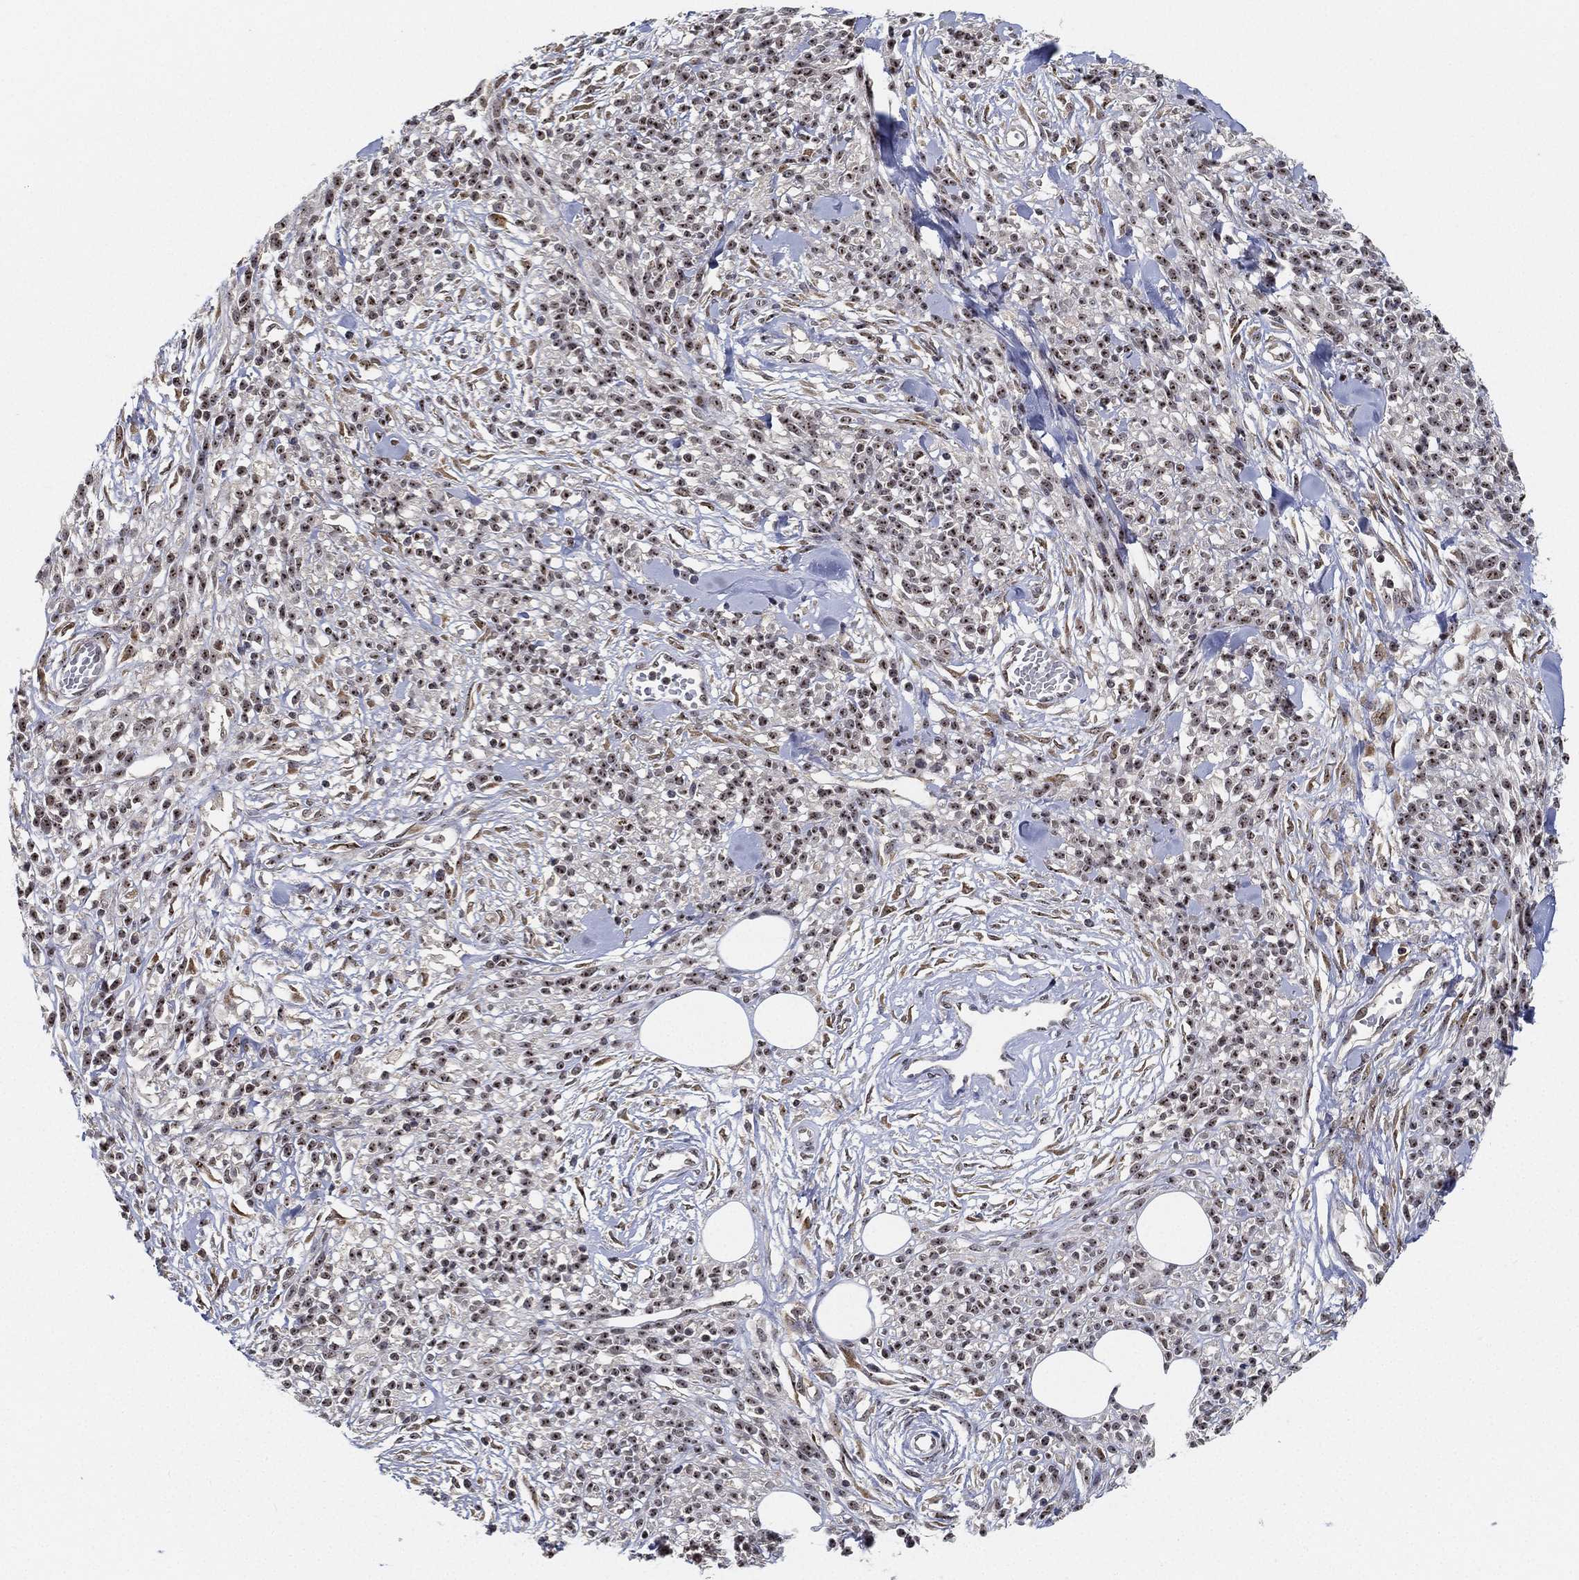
{"staining": {"intensity": "strong", "quantity": ">75%", "location": "nuclear"}, "tissue": "melanoma", "cell_type": "Tumor cells", "image_type": "cancer", "snomed": [{"axis": "morphology", "description": "Malignant melanoma, NOS"}, {"axis": "topography", "description": "Skin"}, {"axis": "topography", "description": "Skin of trunk"}], "caption": "A high amount of strong nuclear staining is seen in about >75% of tumor cells in malignant melanoma tissue.", "gene": "PPP1R16B", "patient": {"sex": "male", "age": 74}}